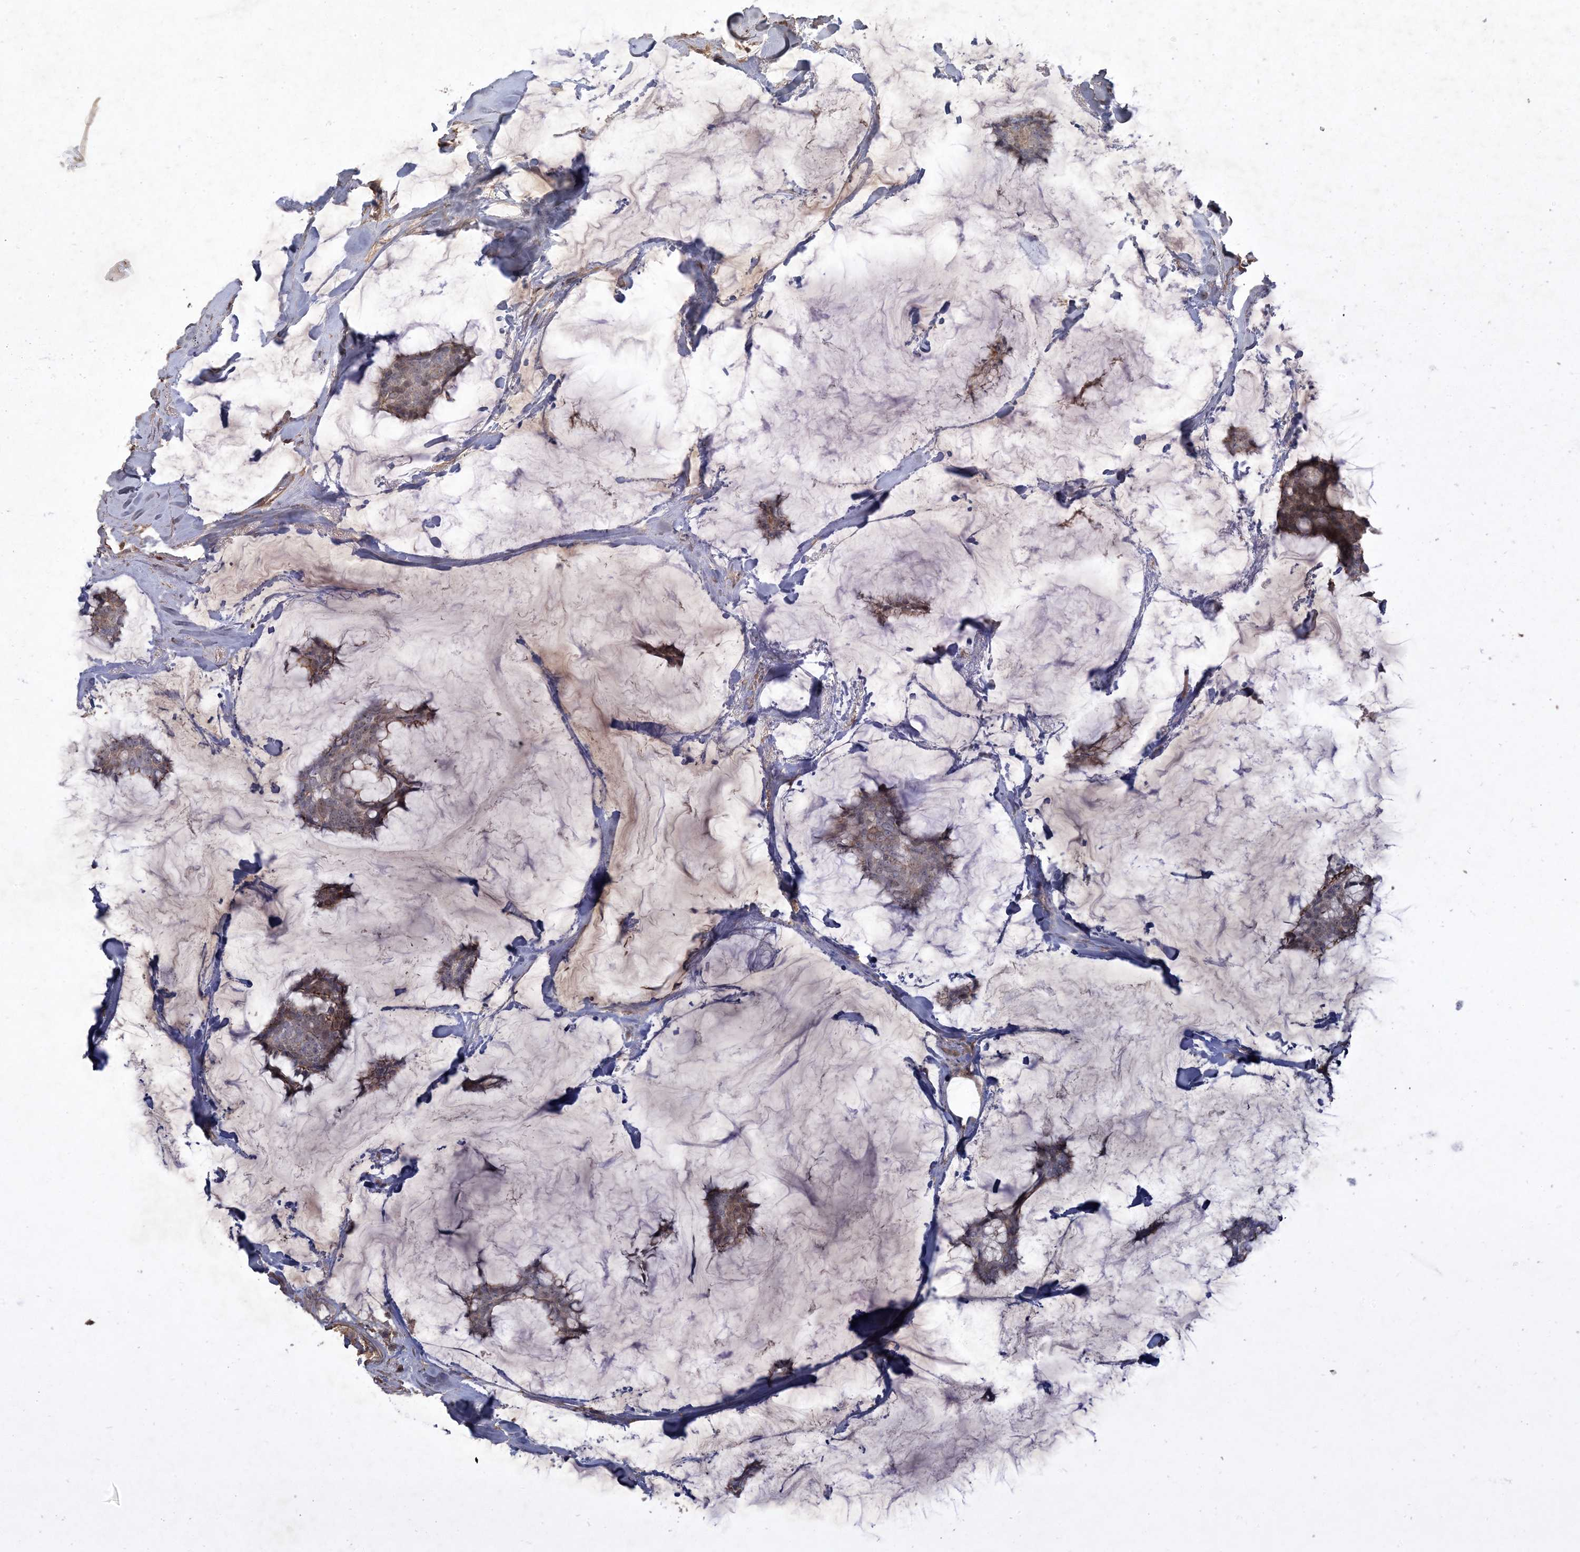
{"staining": {"intensity": "weak", "quantity": ">75%", "location": "cytoplasmic/membranous"}, "tissue": "breast cancer", "cell_type": "Tumor cells", "image_type": "cancer", "snomed": [{"axis": "morphology", "description": "Duct carcinoma"}, {"axis": "topography", "description": "Breast"}], "caption": "Immunohistochemistry of human breast intraductal carcinoma shows low levels of weak cytoplasmic/membranous expression in approximately >75% of tumor cells.", "gene": "PRRT3", "patient": {"sex": "female", "age": 93}}